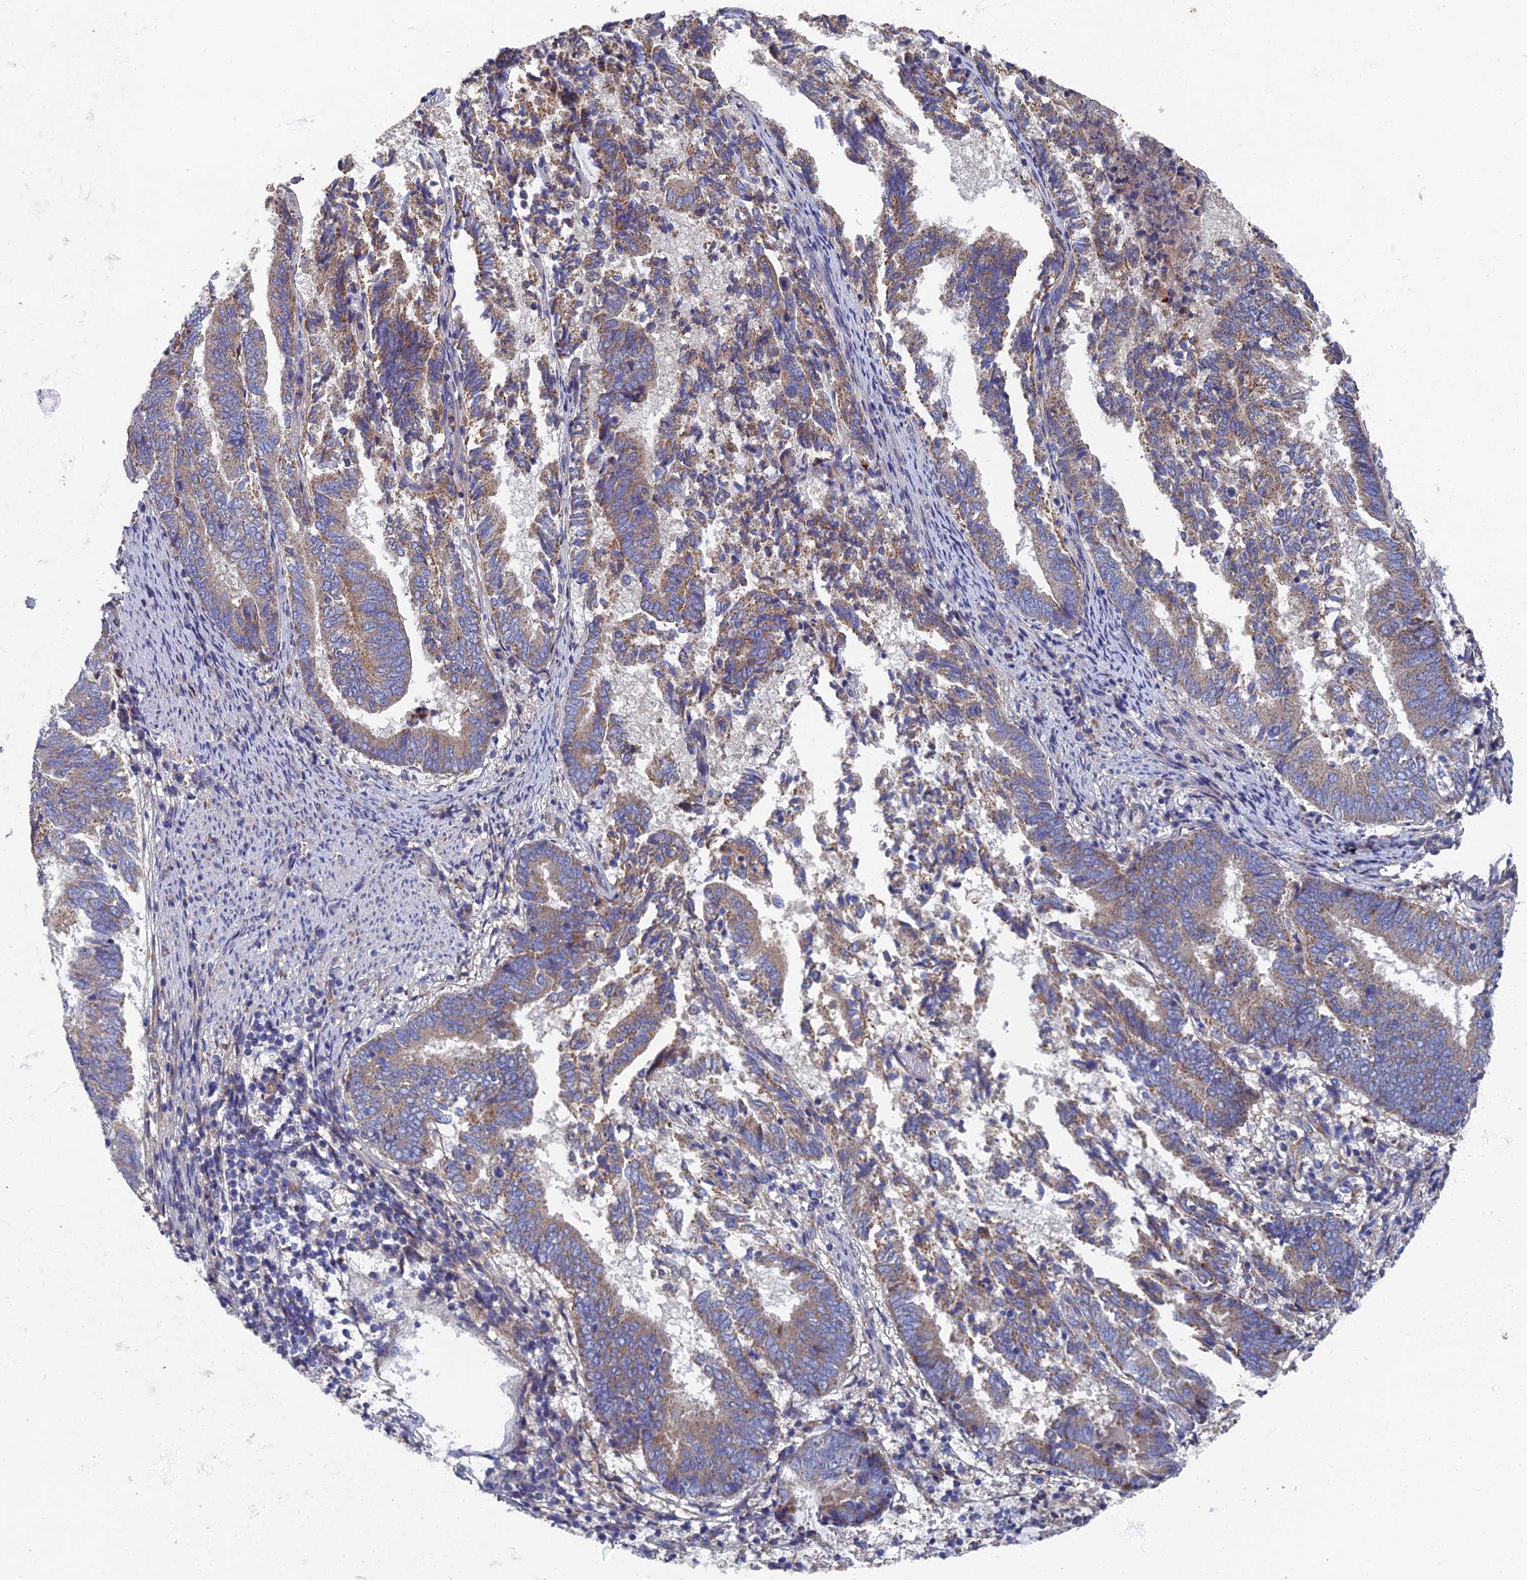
{"staining": {"intensity": "weak", "quantity": "25%-75%", "location": "cytoplasmic/membranous"}, "tissue": "endometrial cancer", "cell_type": "Tumor cells", "image_type": "cancer", "snomed": [{"axis": "morphology", "description": "Adenocarcinoma, NOS"}, {"axis": "topography", "description": "Endometrium"}], "caption": "A photomicrograph of endometrial adenocarcinoma stained for a protein demonstrates weak cytoplasmic/membranous brown staining in tumor cells.", "gene": "RNASEK", "patient": {"sex": "female", "age": 80}}